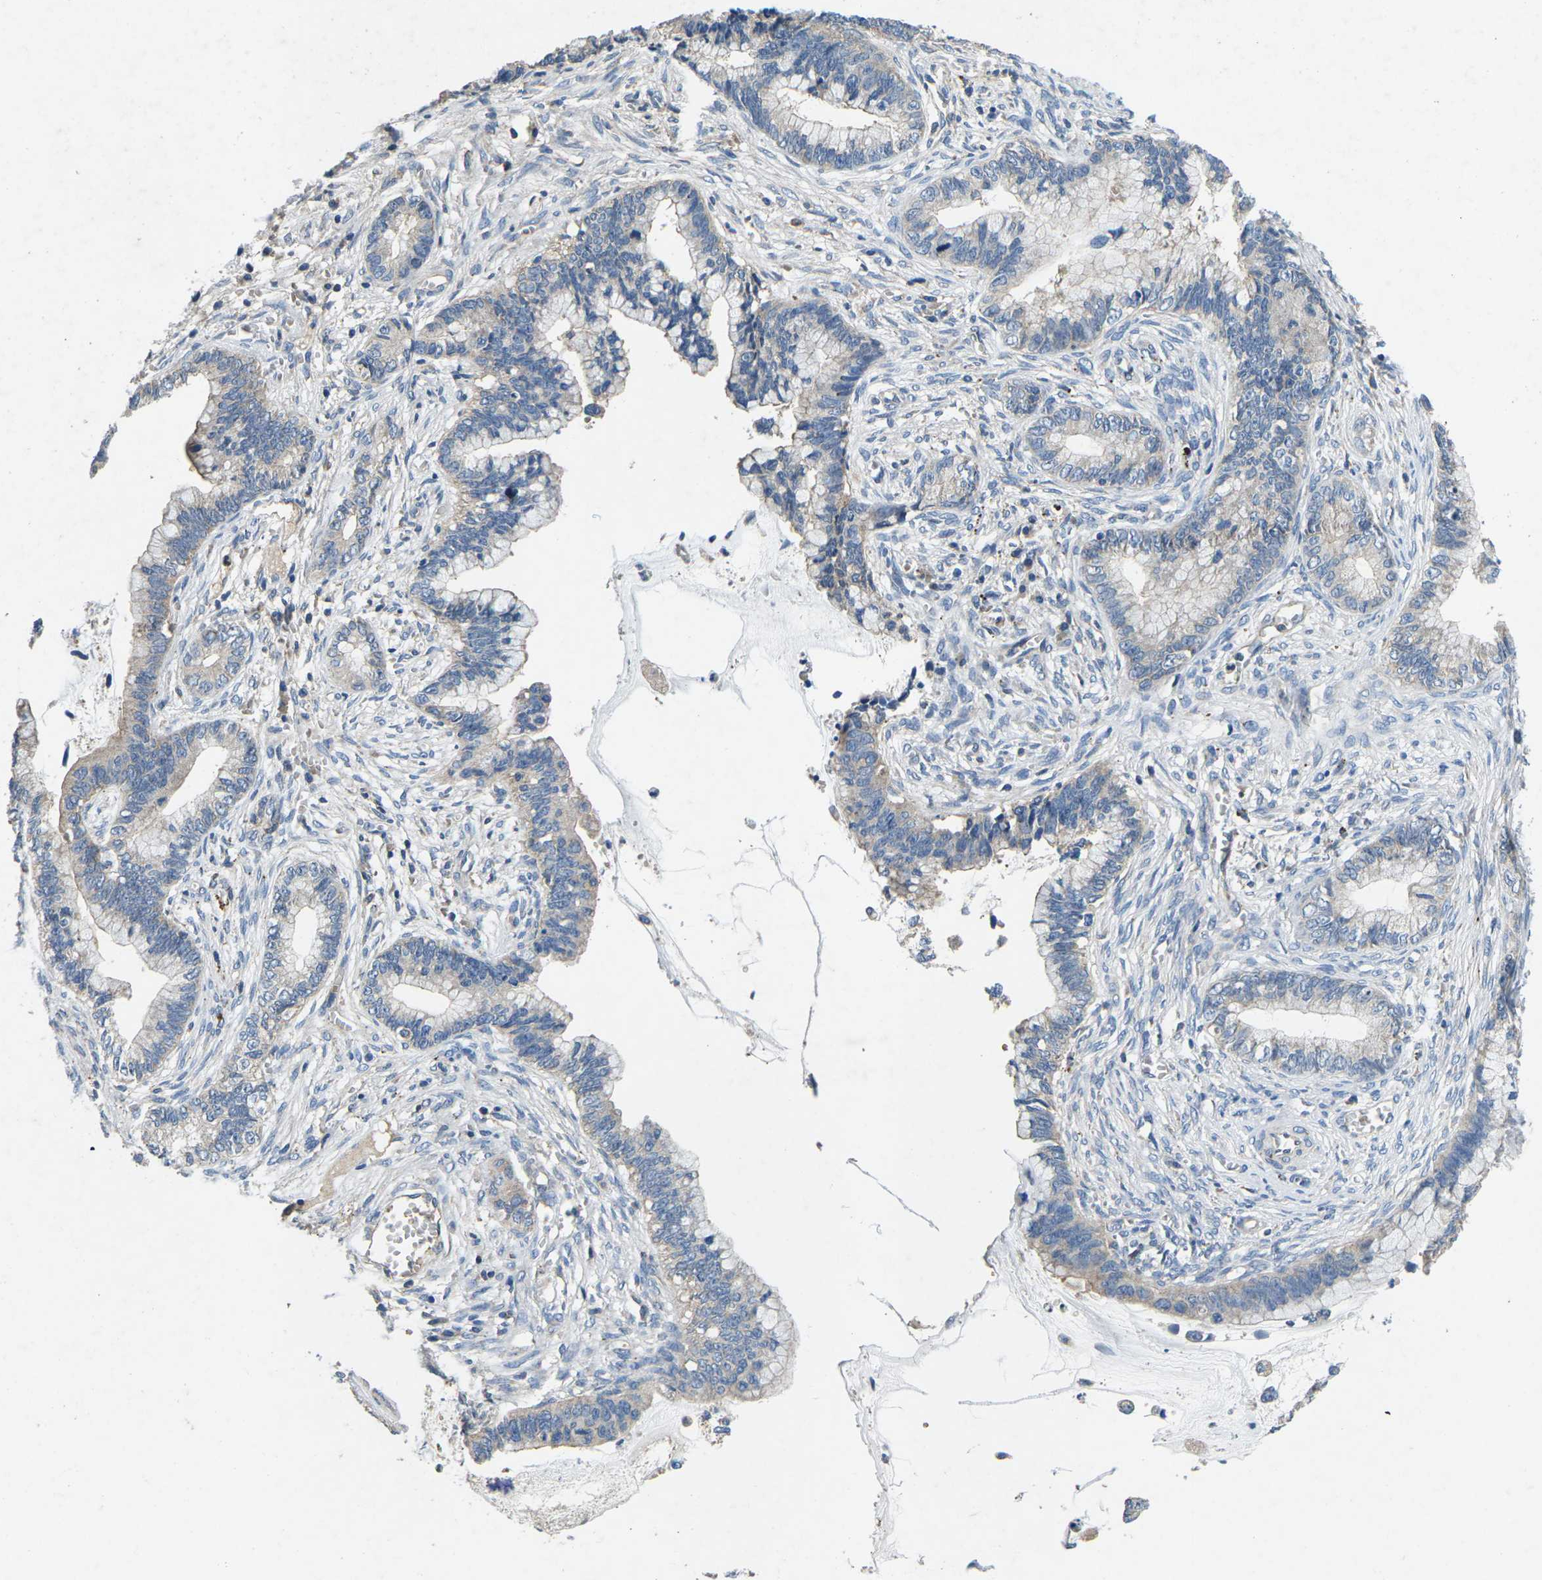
{"staining": {"intensity": "weak", "quantity": "<25%", "location": "cytoplasmic/membranous"}, "tissue": "cervical cancer", "cell_type": "Tumor cells", "image_type": "cancer", "snomed": [{"axis": "morphology", "description": "Adenocarcinoma, NOS"}, {"axis": "topography", "description": "Cervix"}], "caption": "High magnification brightfield microscopy of adenocarcinoma (cervical) stained with DAB (3,3'-diaminobenzidine) (brown) and counterstained with hematoxylin (blue): tumor cells show no significant expression.", "gene": "PDCD6IP", "patient": {"sex": "female", "age": 44}}